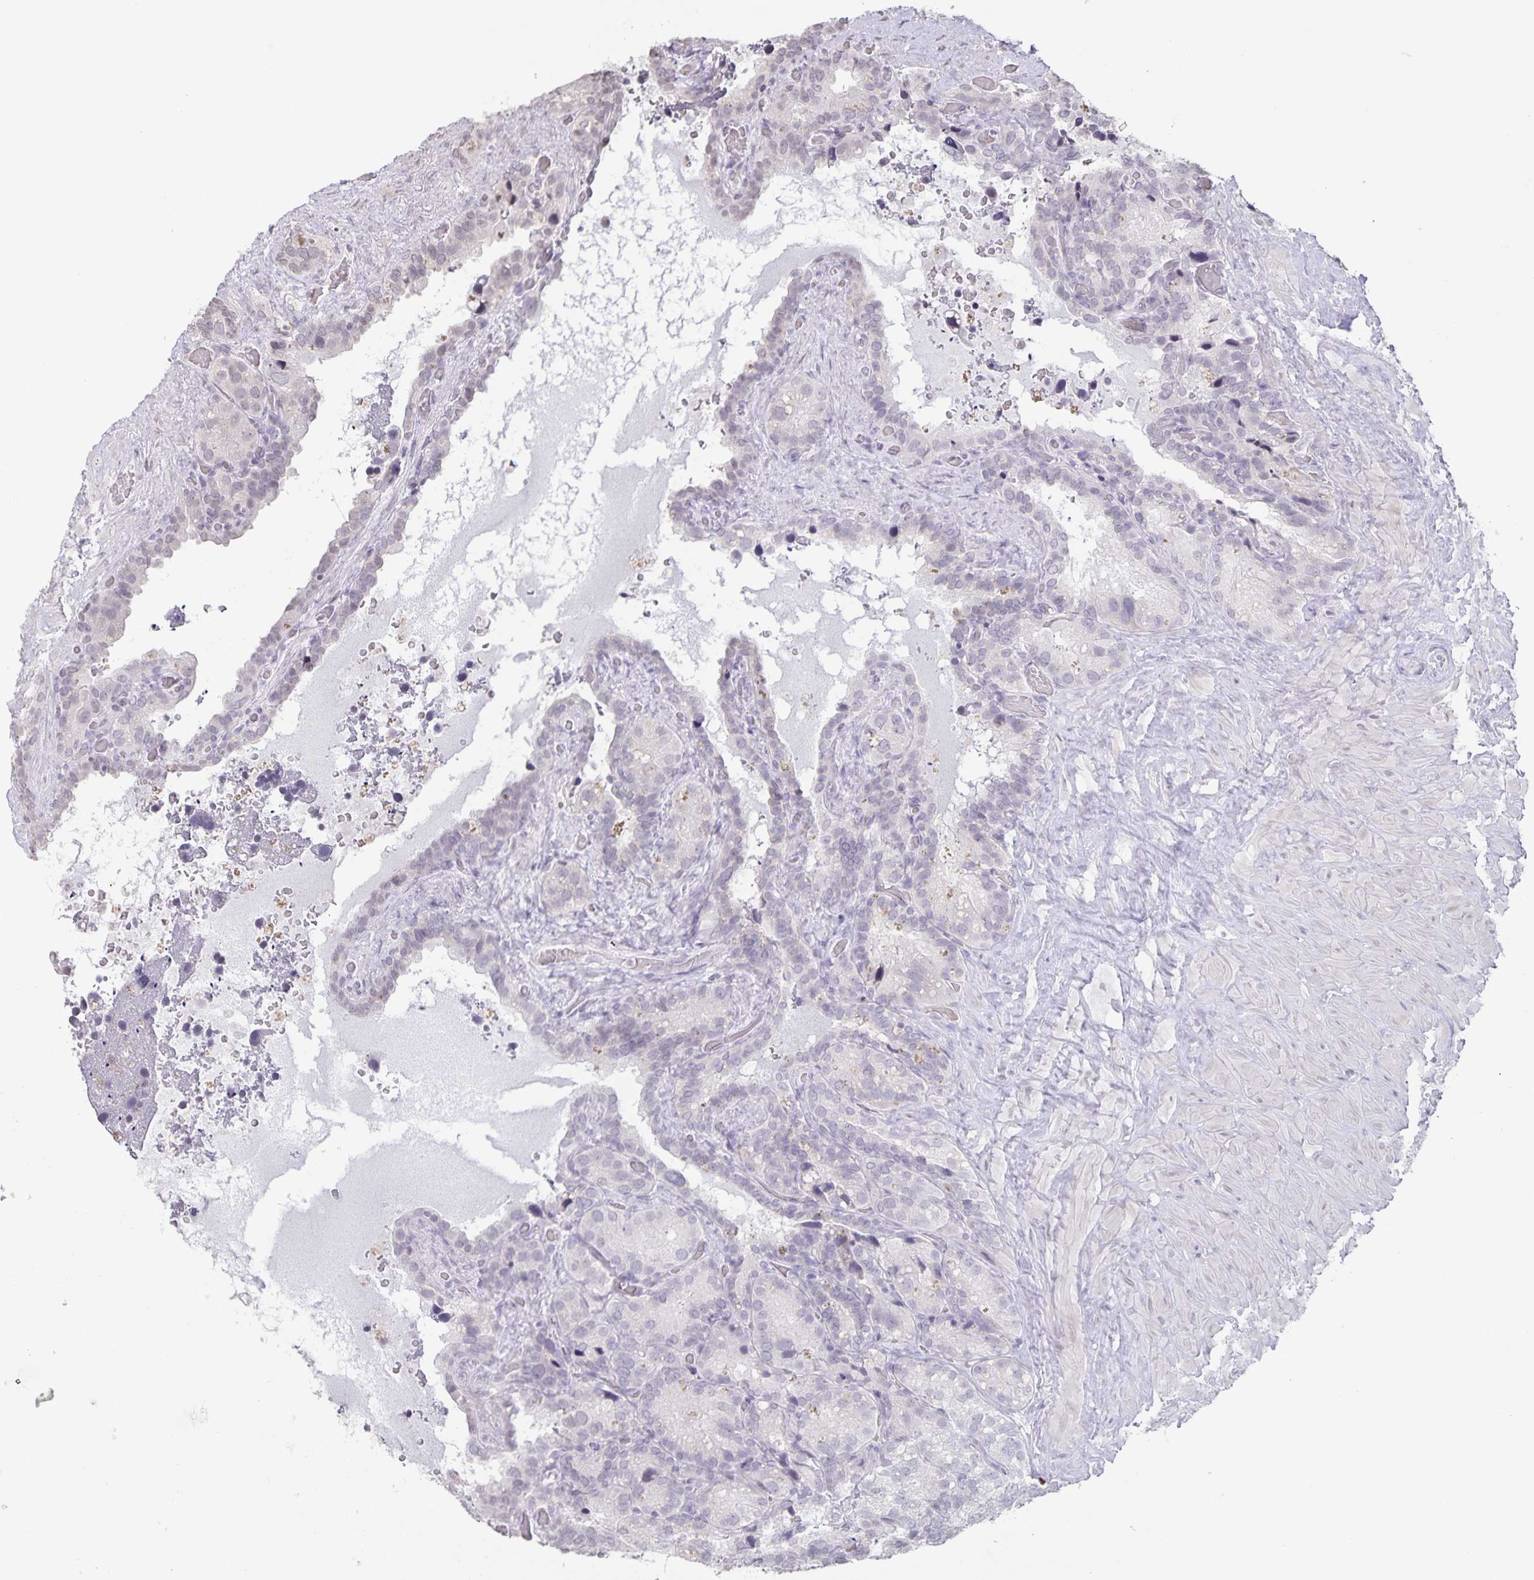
{"staining": {"intensity": "negative", "quantity": "none", "location": "none"}, "tissue": "seminal vesicle", "cell_type": "Glandular cells", "image_type": "normal", "snomed": [{"axis": "morphology", "description": "Normal tissue, NOS"}, {"axis": "topography", "description": "Seminal veicle"}], "caption": "This is a image of immunohistochemistry (IHC) staining of benign seminal vesicle, which shows no staining in glandular cells.", "gene": "AQP4", "patient": {"sex": "male", "age": 60}}